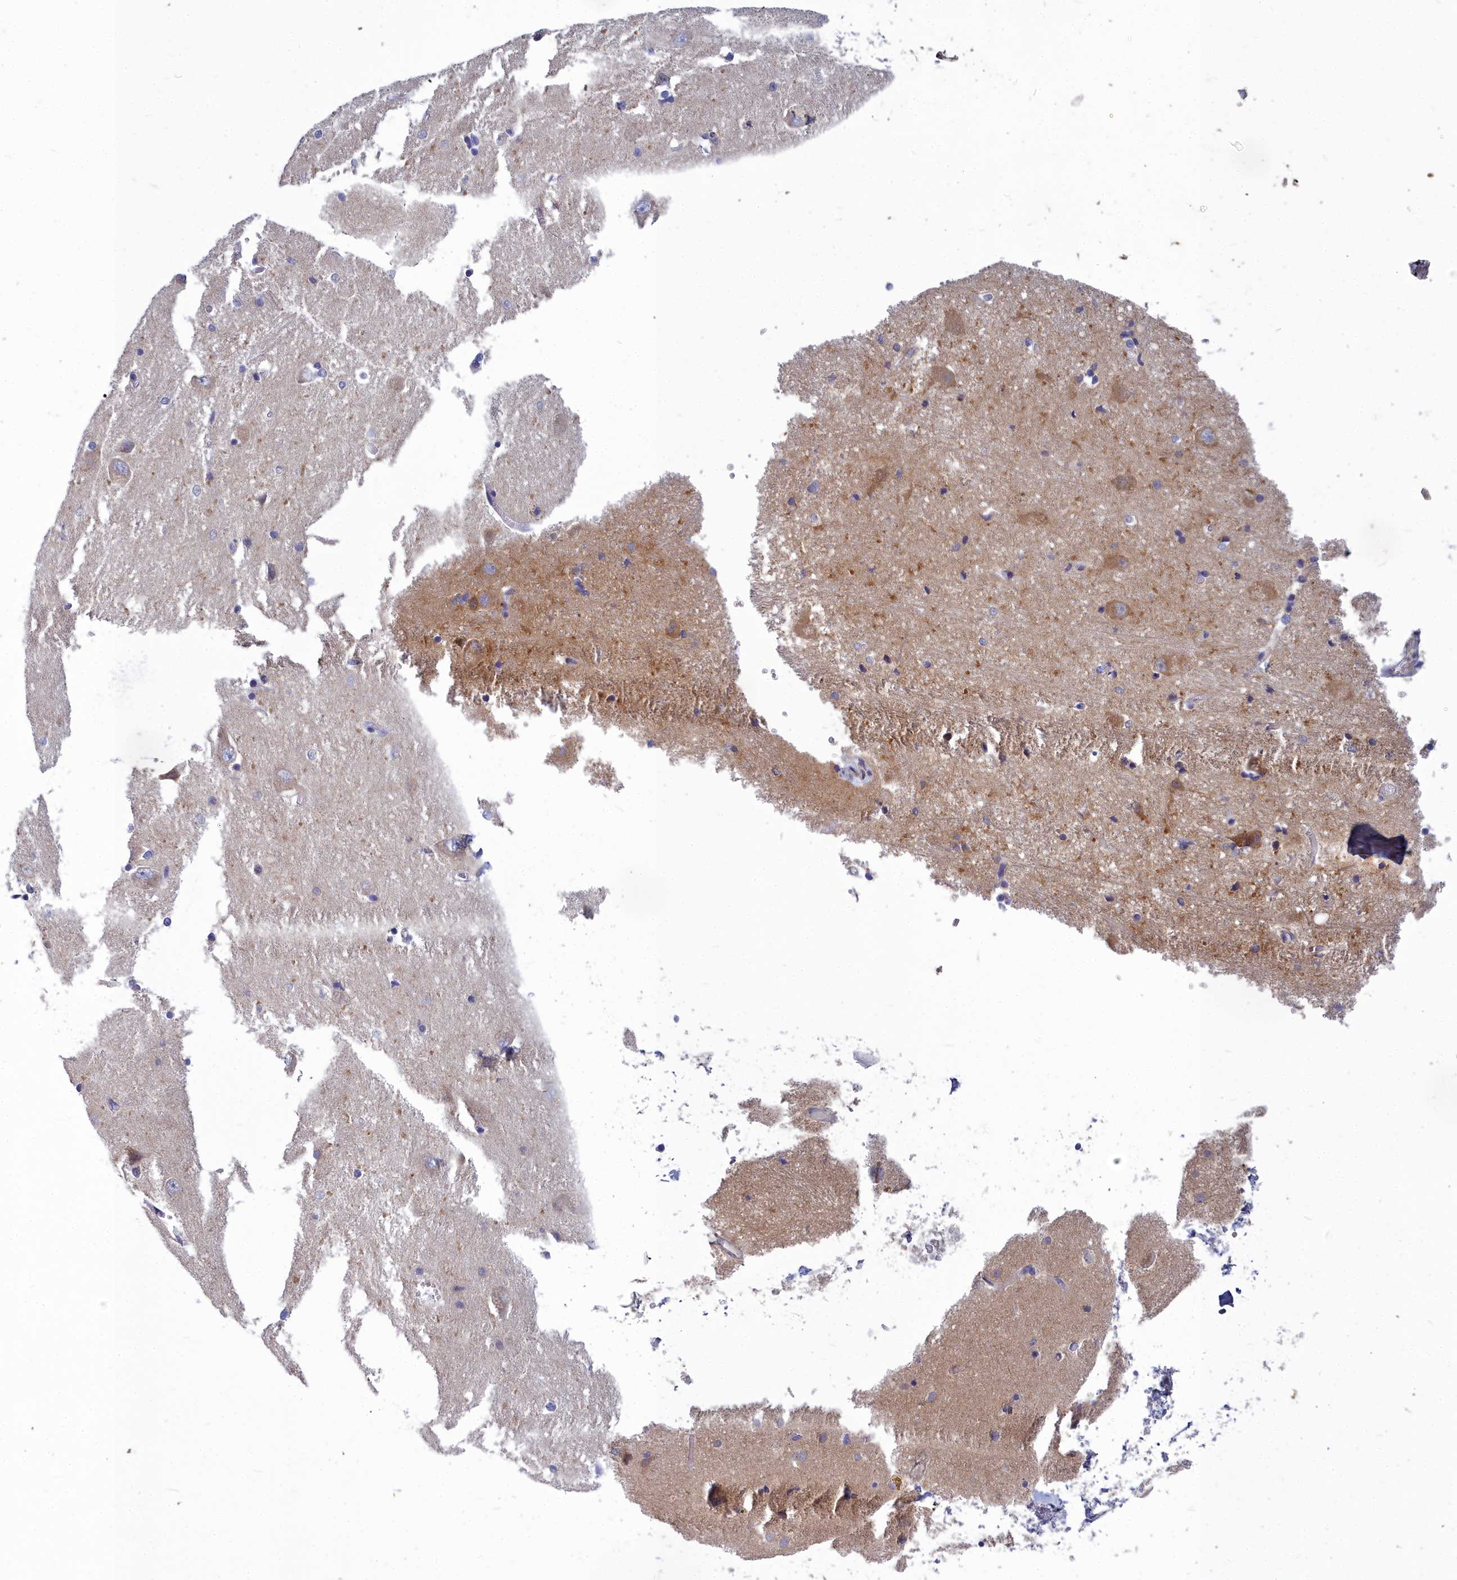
{"staining": {"intensity": "negative", "quantity": "none", "location": "none"}, "tissue": "caudate", "cell_type": "Glial cells", "image_type": "normal", "snomed": [{"axis": "morphology", "description": "Normal tissue, NOS"}, {"axis": "topography", "description": "Lateral ventricle wall"}], "caption": "A high-resolution histopathology image shows IHC staining of unremarkable caudate, which demonstrates no significant staining in glial cells. (DAB immunohistochemistry (IHC) visualized using brightfield microscopy, high magnification).", "gene": "COX20", "patient": {"sex": "male", "age": 37}}